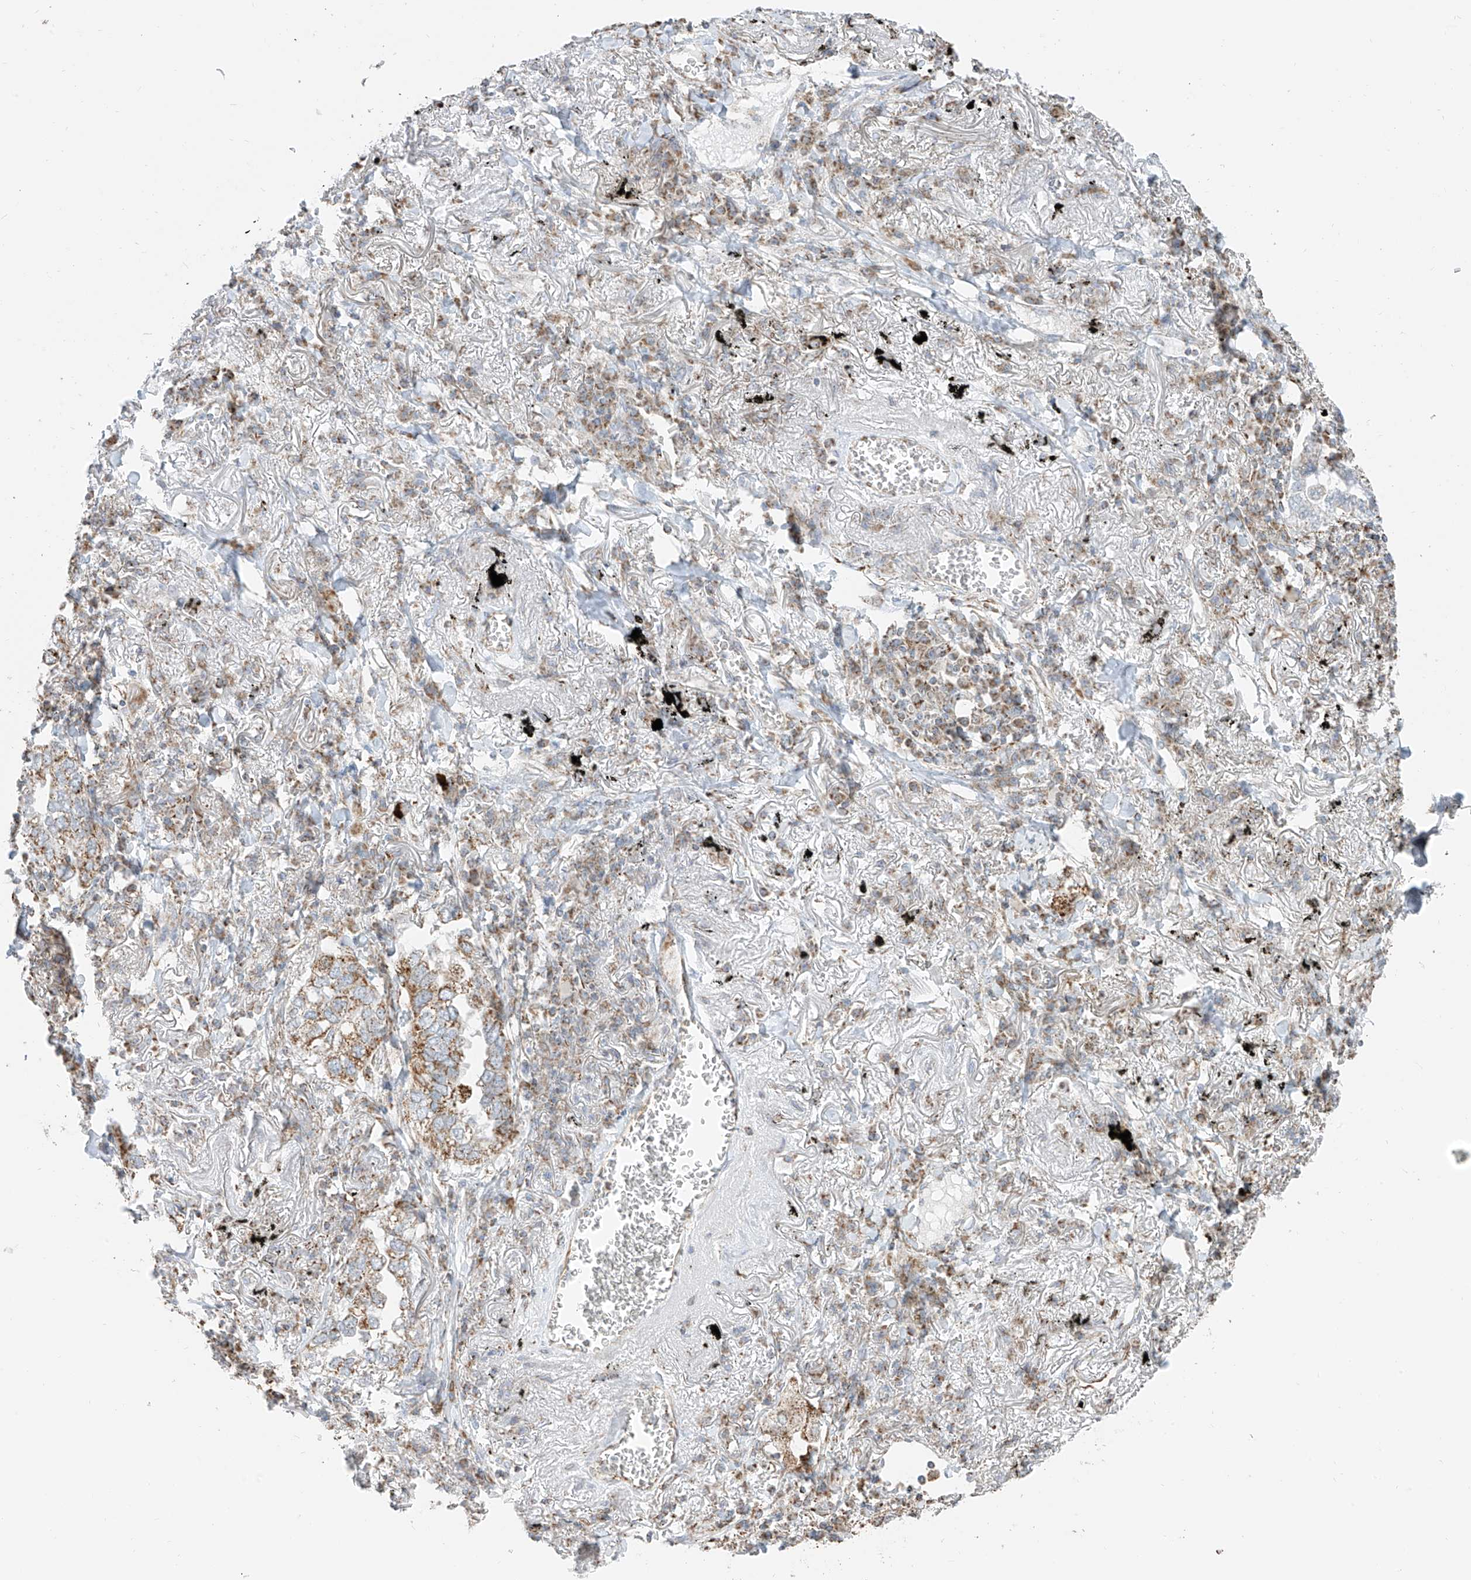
{"staining": {"intensity": "moderate", "quantity": "<25%", "location": "cytoplasmic/membranous"}, "tissue": "lung cancer", "cell_type": "Tumor cells", "image_type": "cancer", "snomed": [{"axis": "morphology", "description": "Adenocarcinoma, NOS"}, {"axis": "topography", "description": "Lung"}], "caption": "Tumor cells exhibit low levels of moderate cytoplasmic/membranous staining in approximately <25% of cells in lung cancer (adenocarcinoma).", "gene": "ETHE1", "patient": {"sex": "male", "age": 65}}